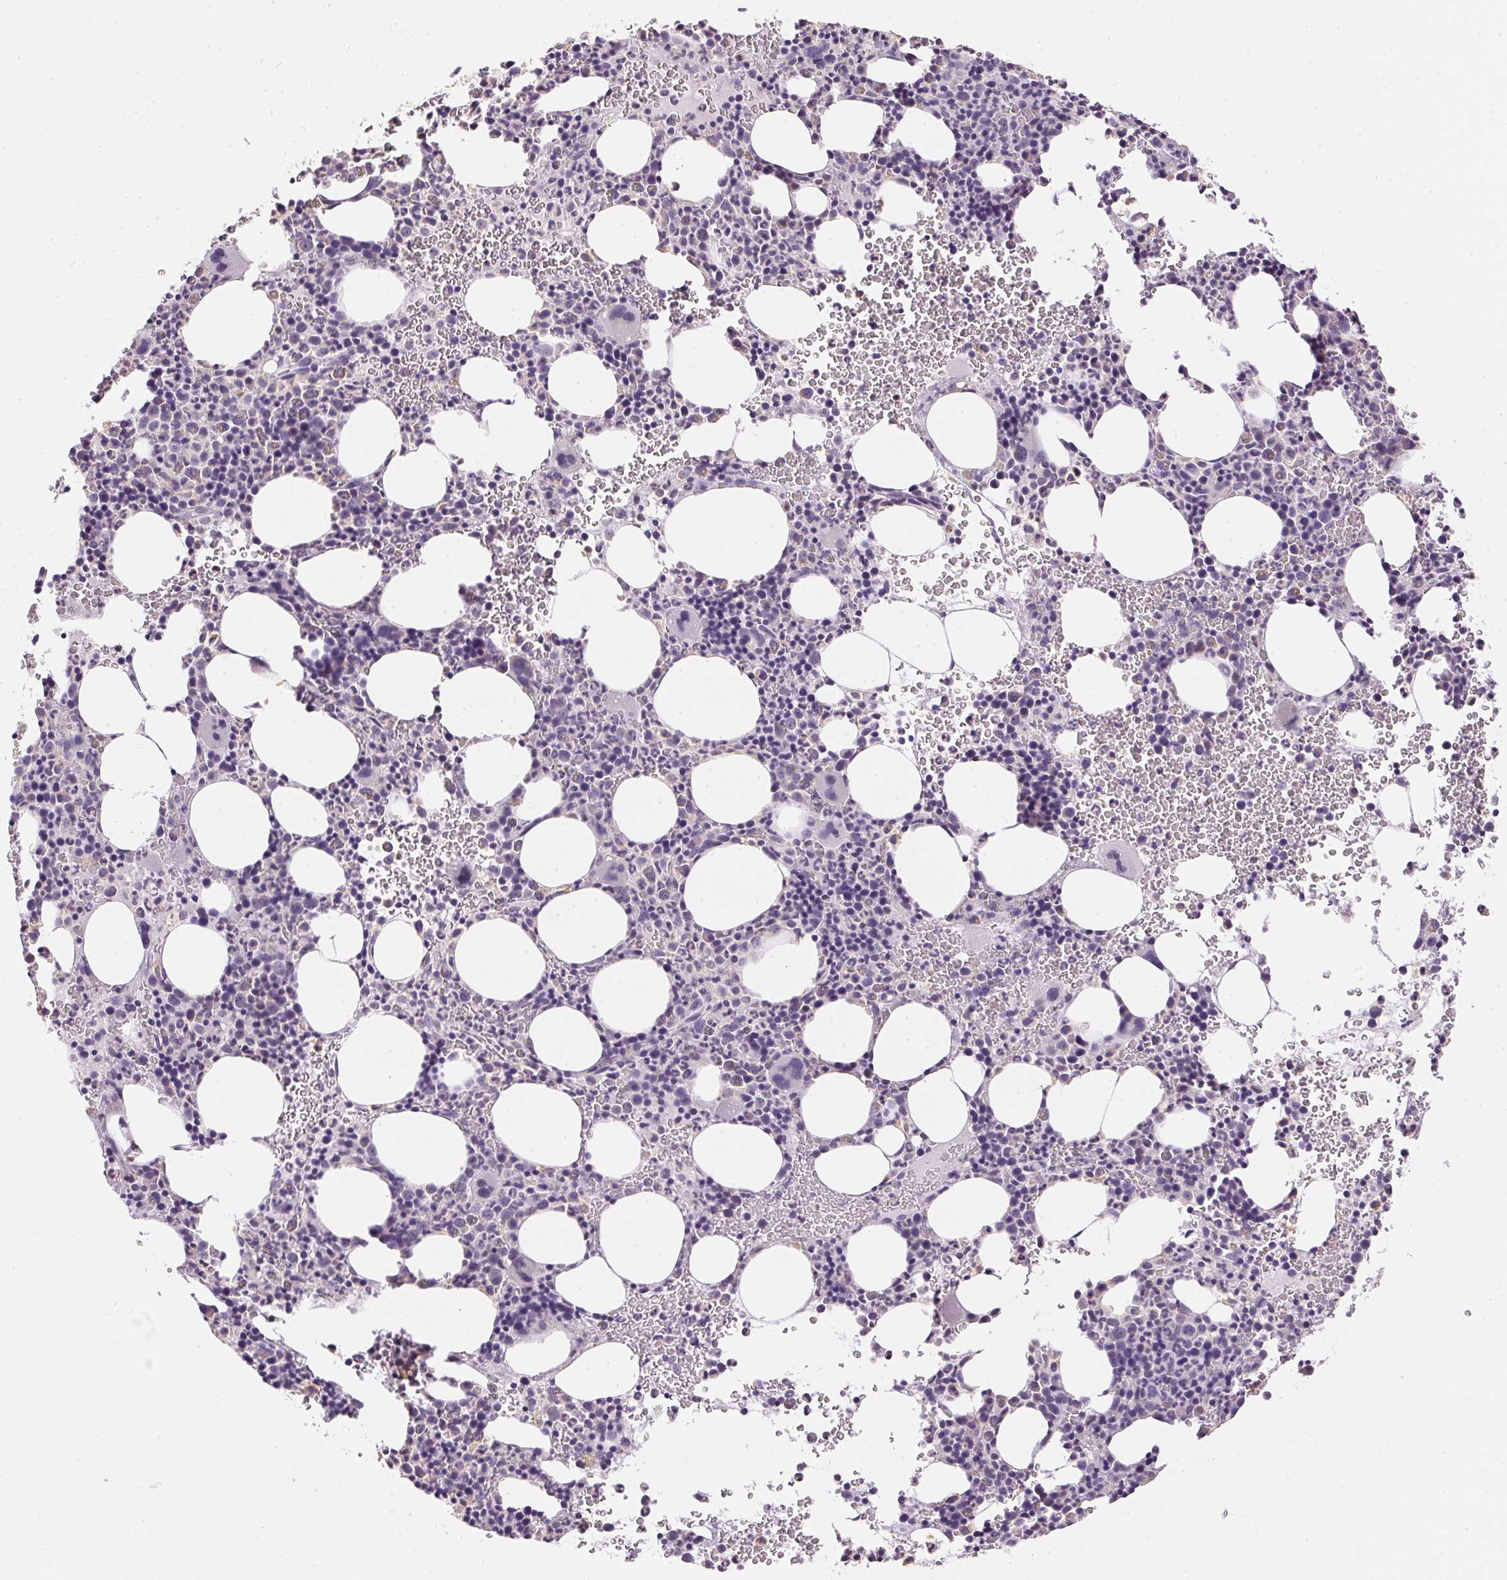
{"staining": {"intensity": "negative", "quantity": "none", "location": "none"}, "tissue": "bone marrow", "cell_type": "Hematopoietic cells", "image_type": "normal", "snomed": [{"axis": "morphology", "description": "Normal tissue, NOS"}, {"axis": "topography", "description": "Bone marrow"}], "caption": "A high-resolution histopathology image shows IHC staining of normal bone marrow, which reveals no significant staining in hematopoietic cells.", "gene": "SPACA9", "patient": {"sex": "male", "age": 63}}